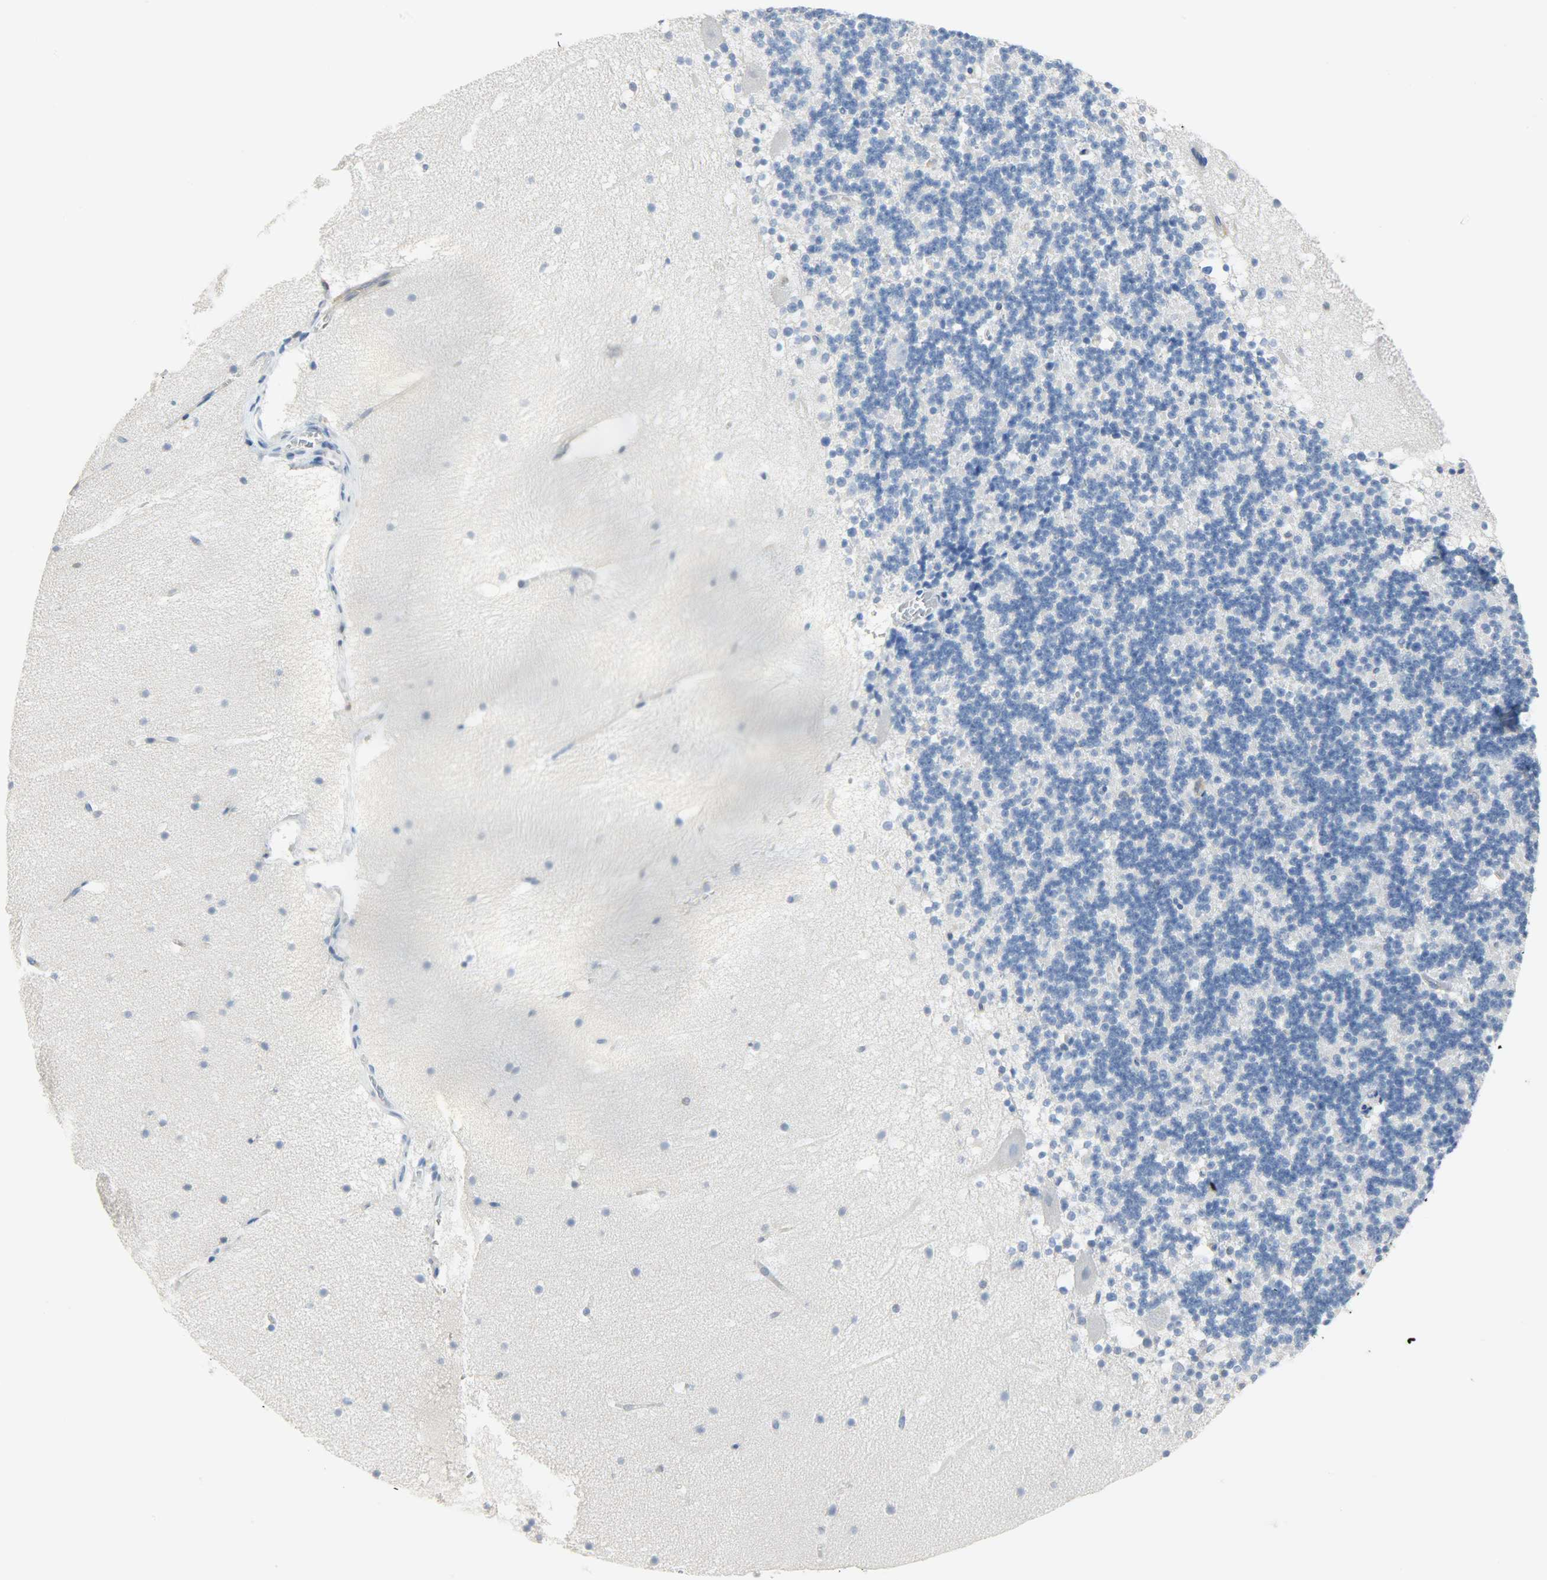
{"staining": {"intensity": "negative", "quantity": "none", "location": "none"}, "tissue": "cerebellum", "cell_type": "Cells in granular layer", "image_type": "normal", "snomed": [{"axis": "morphology", "description": "Normal tissue, NOS"}, {"axis": "topography", "description": "Cerebellum"}], "caption": "IHC histopathology image of normal human cerebellum stained for a protein (brown), which exhibits no staining in cells in granular layer.", "gene": "EIF4EBP1", "patient": {"sex": "male", "age": 45}}